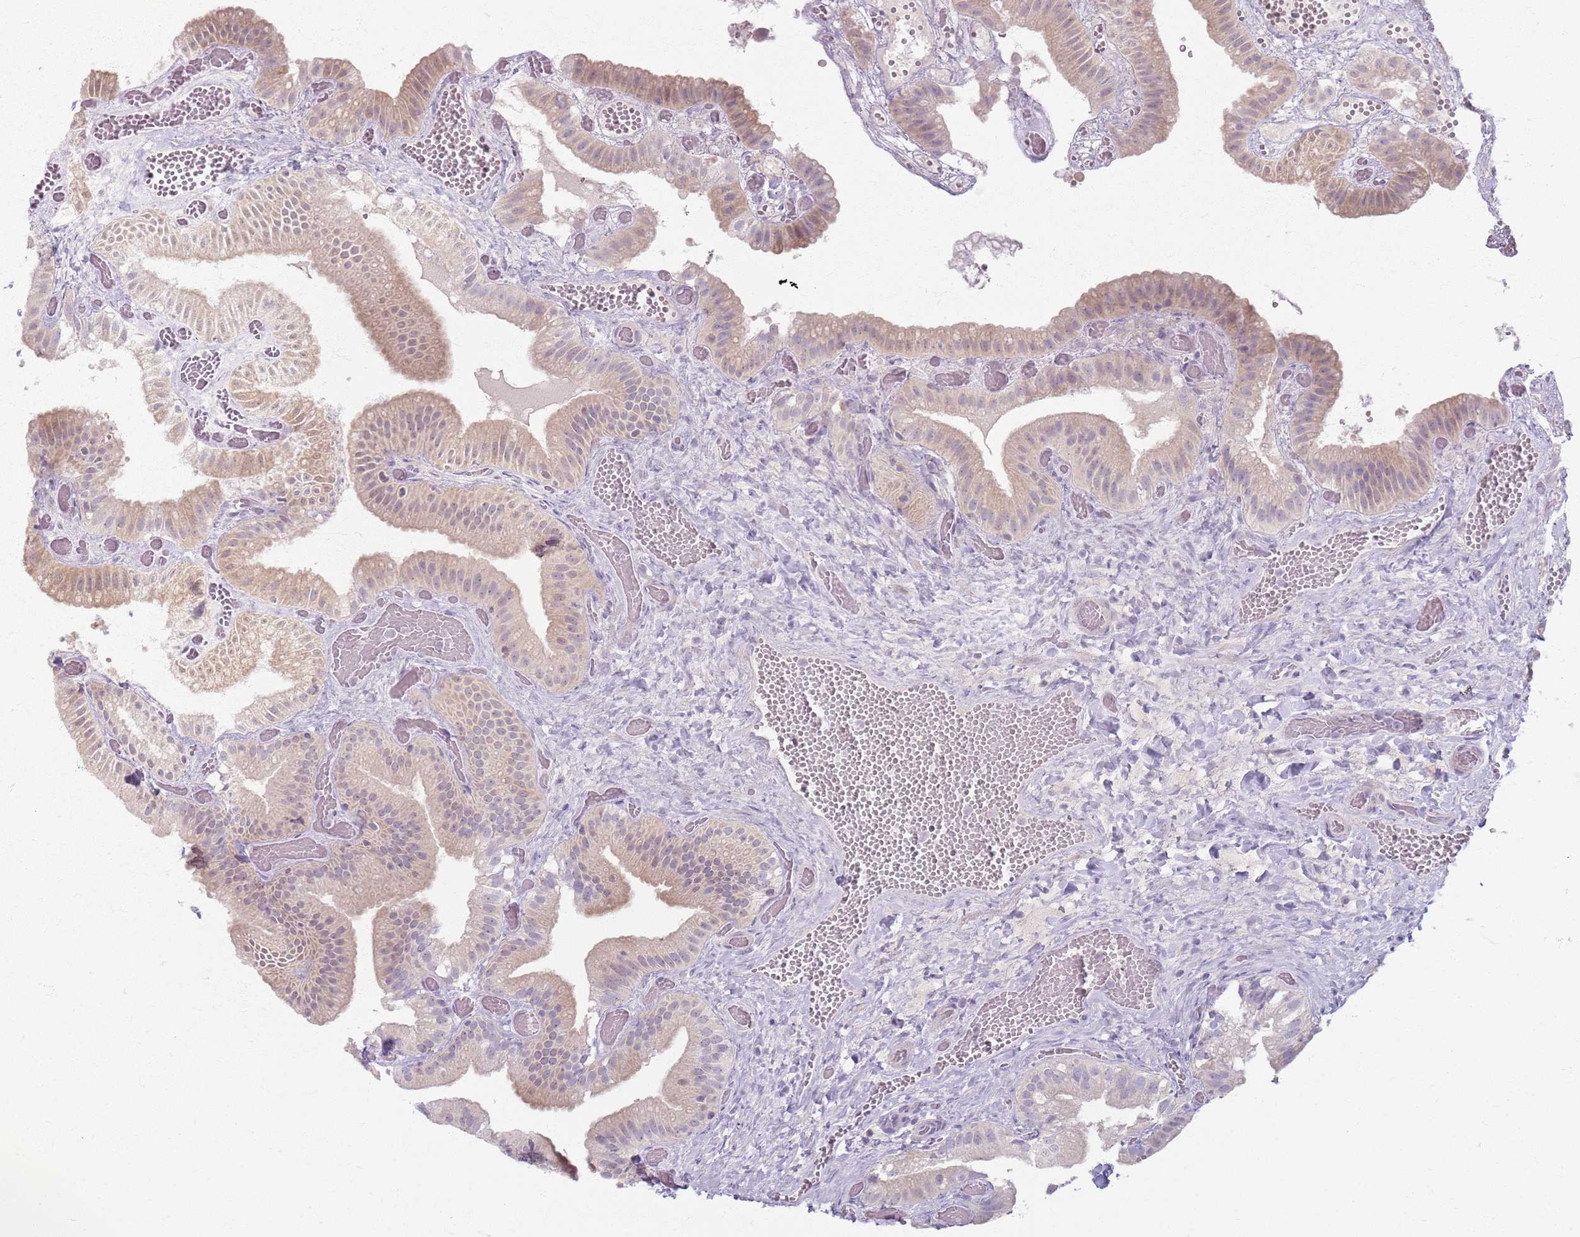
{"staining": {"intensity": "weak", "quantity": "25%-75%", "location": "cytoplasmic/membranous"}, "tissue": "gallbladder", "cell_type": "Glandular cells", "image_type": "normal", "snomed": [{"axis": "morphology", "description": "Normal tissue, NOS"}, {"axis": "topography", "description": "Gallbladder"}], "caption": "Immunohistochemical staining of benign human gallbladder demonstrates weak cytoplasmic/membranous protein expression in about 25%-75% of glandular cells.", "gene": "CRIPT", "patient": {"sex": "female", "age": 64}}